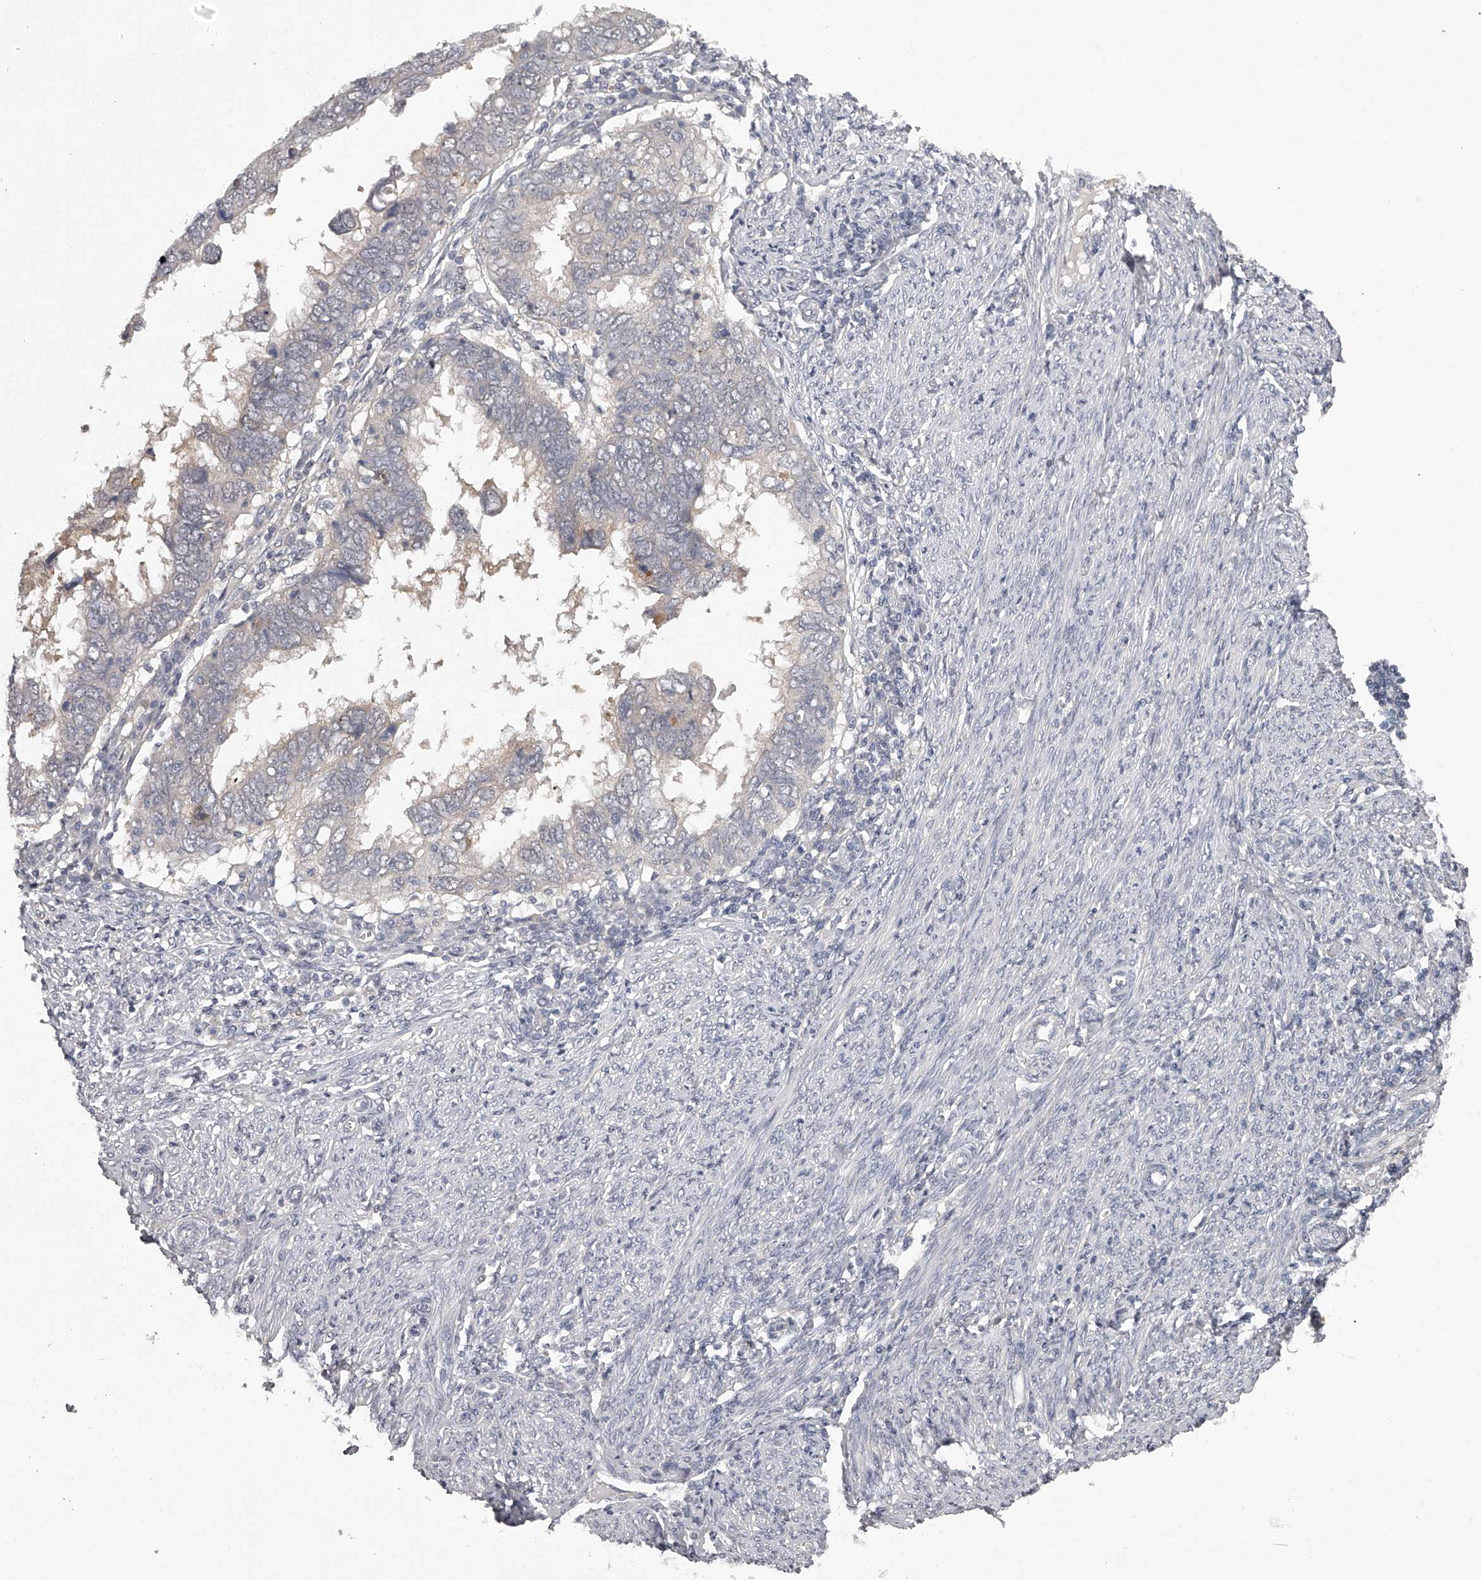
{"staining": {"intensity": "negative", "quantity": "none", "location": "none"}, "tissue": "endometrial cancer", "cell_type": "Tumor cells", "image_type": "cancer", "snomed": [{"axis": "morphology", "description": "Adenocarcinoma, NOS"}, {"axis": "topography", "description": "Uterus"}], "caption": "This image is of endometrial adenocarcinoma stained with immunohistochemistry to label a protein in brown with the nuclei are counter-stained blue. There is no positivity in tumor cells. (Immunohistochemistry, brightfield microscopy, high magnification).", "gene": "GGCT", "patient": {"sex": "female", "age": 77}}